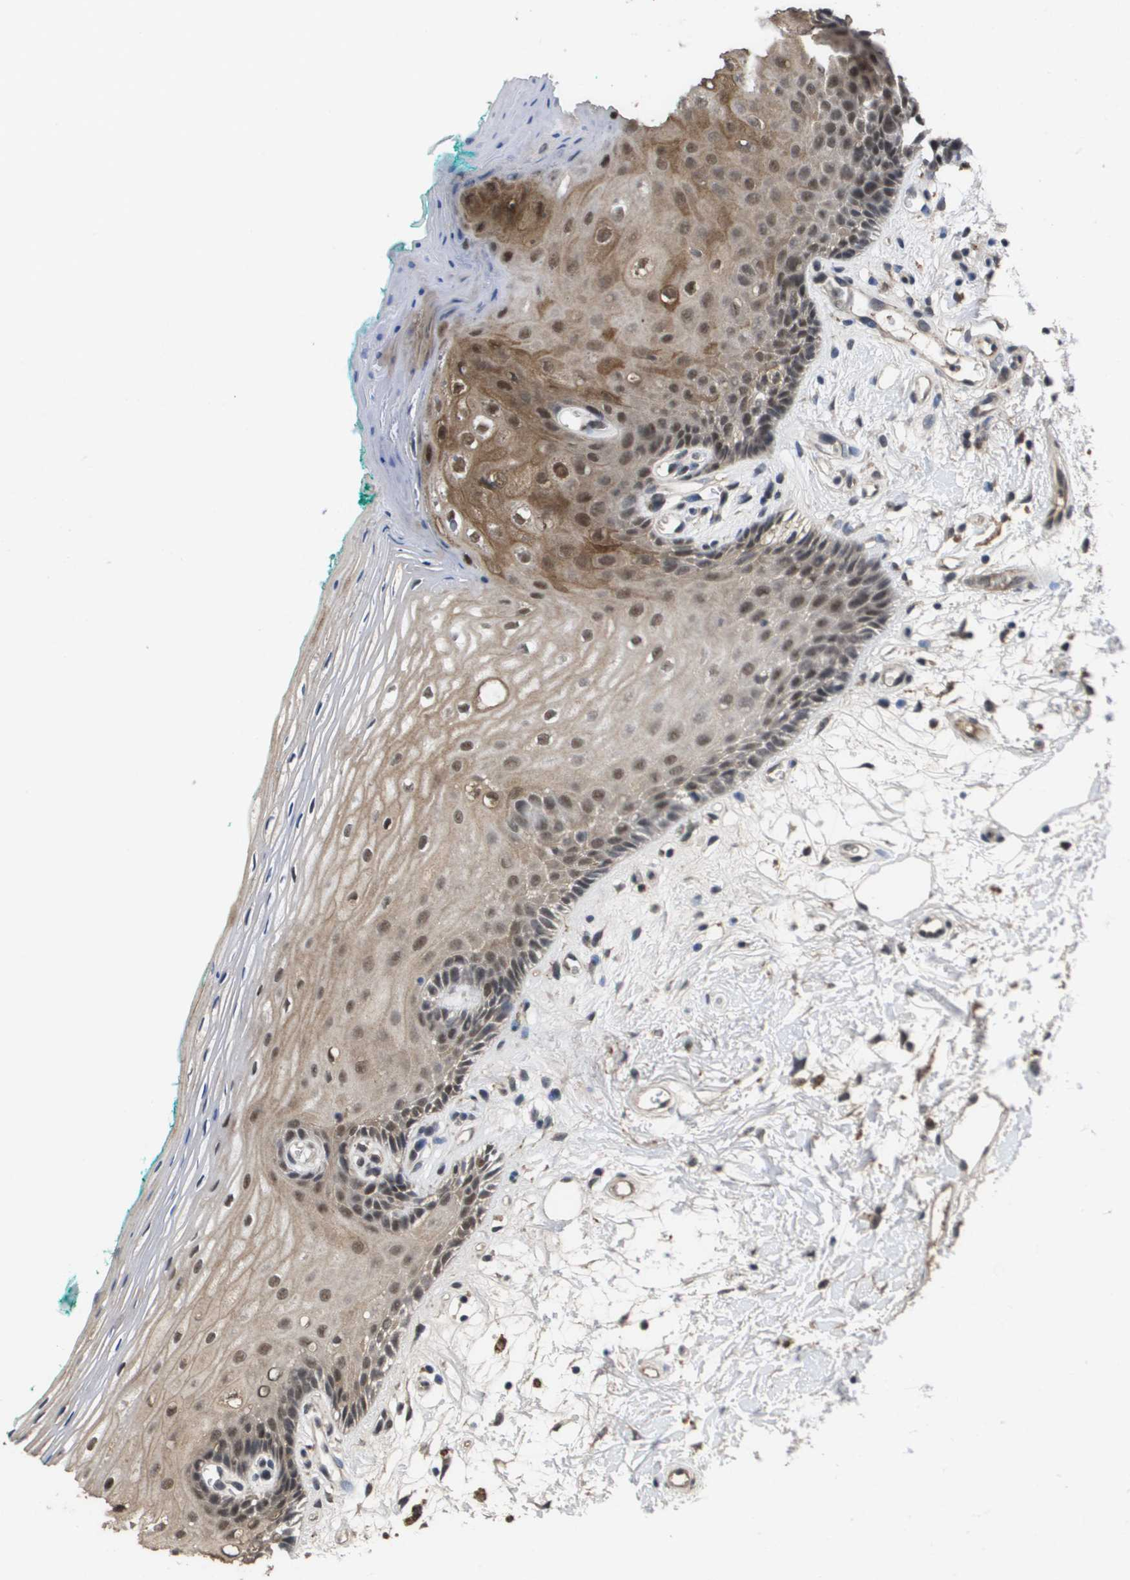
{"staining": {"intensity": "moderate", "quantity": "<25%", "location": "cytoplasmic/membranous,nuclear"}, "tissue": "oral mucosa", "cell_type": "Squamous epithelial cells", "image_type": "normal", "snomed": [{"axis": "morphology", "description": "Normal tissue, NOS"}, {"axis": "topography", "description": "Skeletal muscle"}, {"axis": "topography", "description": "Oral tissue"}, {"axis": "topography", "description": "Peripheral nerve tissue"}], "caption": "IHC staining of normal oral mucosa, which reveals low levels of moderate cytoplasmic/membranous,nuclear expression in approximately <25% of squamous epithelial cells indicating moderate cytoplasmic/membranous,nuclear protein positivity. The staining was performed using DAB (3,3'-diaminobenzidine) (brown) for protein detection and nuclei were counterstained in hematoxylin (blue).", "gene": "AMBRA1", "patient": {"sex": "female", "age": 84}}